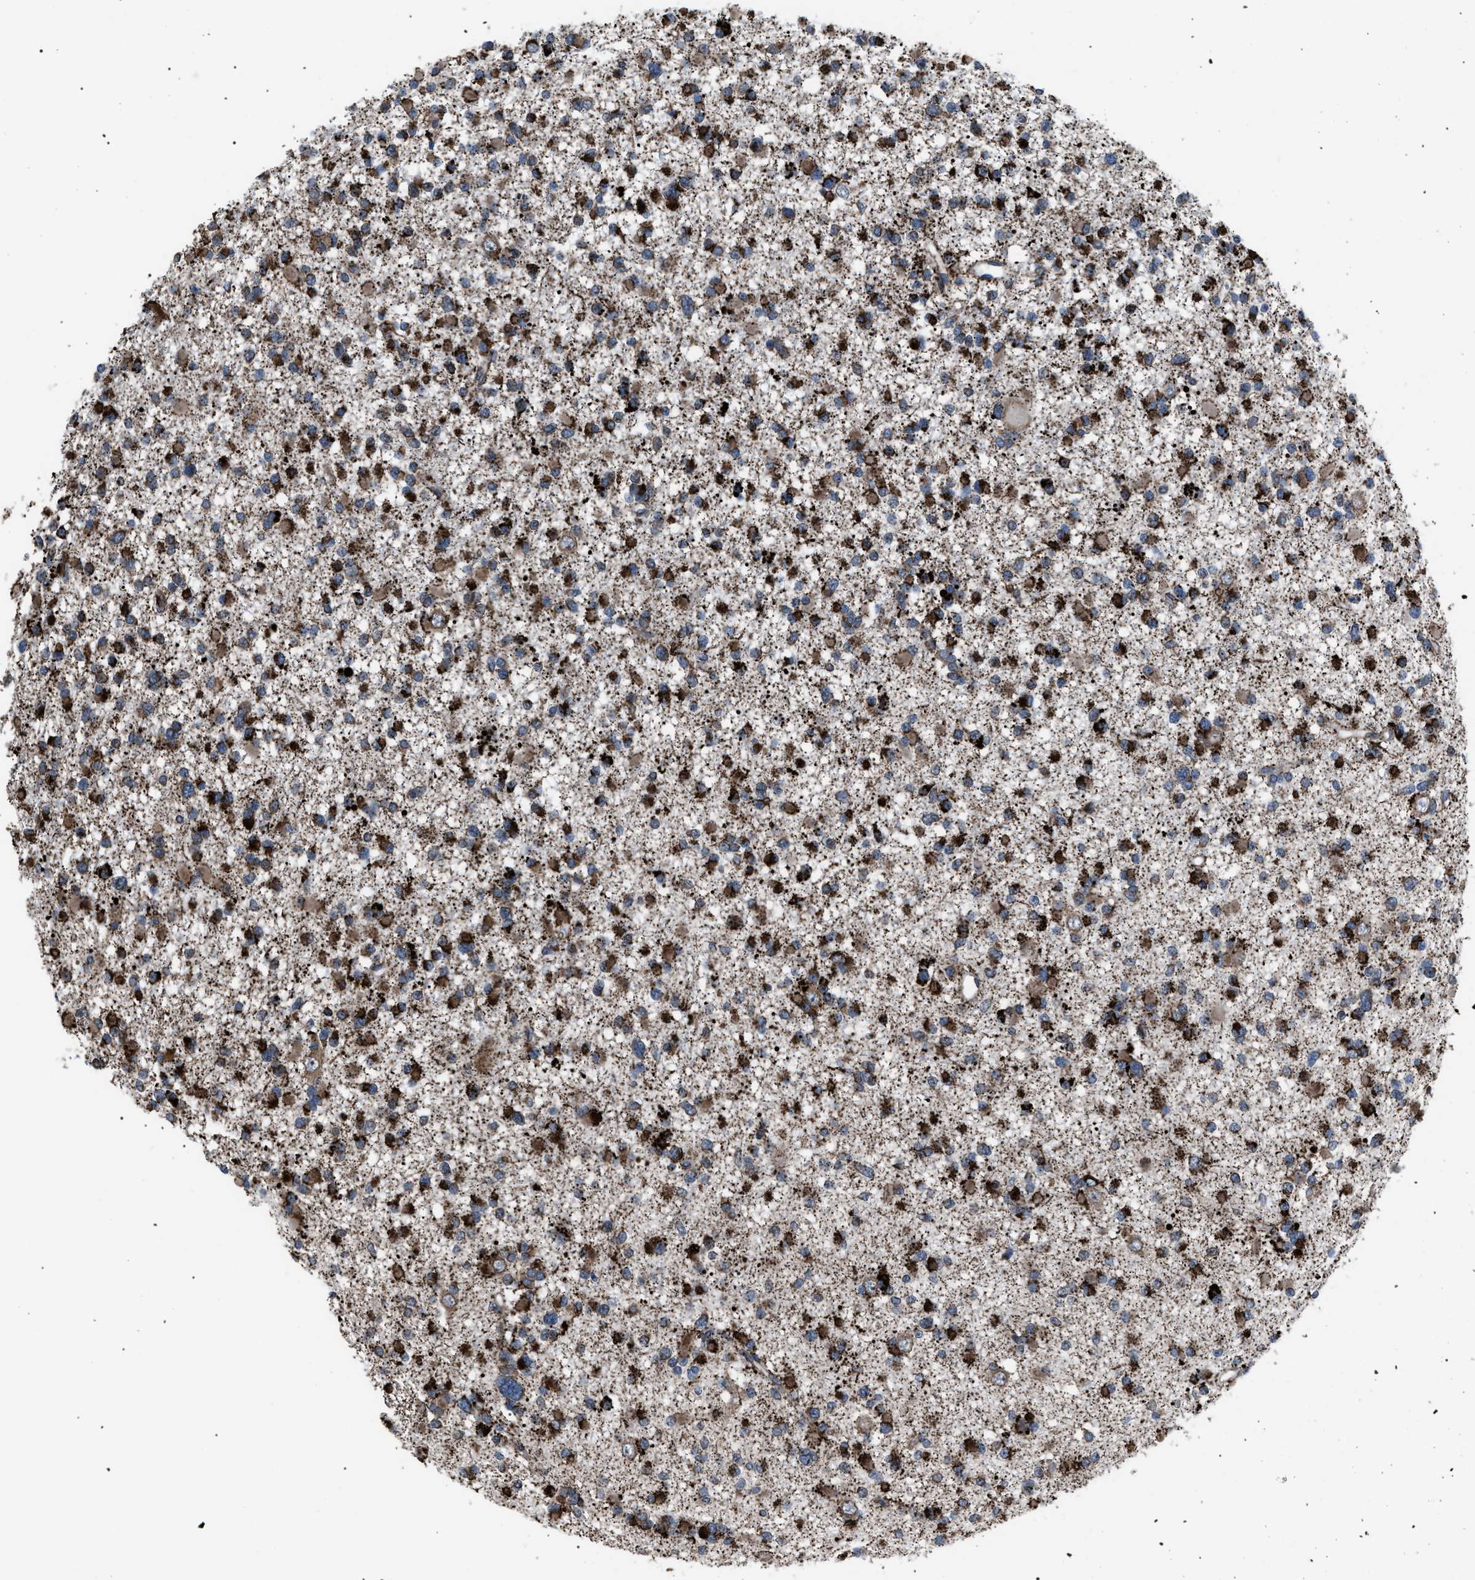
{"staining": {"intensity": "strong", "quantity": ">75%", "location": "cytoplasmic/membranous"}, "tissue": "glioma", "cell_type": "Tumor cells", "image_type": "cancer", "snomed": [{"axis": "morphology", "description": "Glioma, malignant, Low grade"}, {"axis": "topography", "description": "Brain"}], "caption": "DAB (3,3'-diaminobenzidine) immunohistochemical staining of malignant low-grade glioma reveals strong cytoplasmic/membranous protein expression in approximately >75% of tumor cells. The staining was performed using DAB (3,3'-diaminobenzidine) to visualize the protein expression in brown, while the nuclei were stained in blue with hematoxylin (Magnification: 20x).", "gene": "AGO2", "patient": {"sex": "female", "age": 22}}